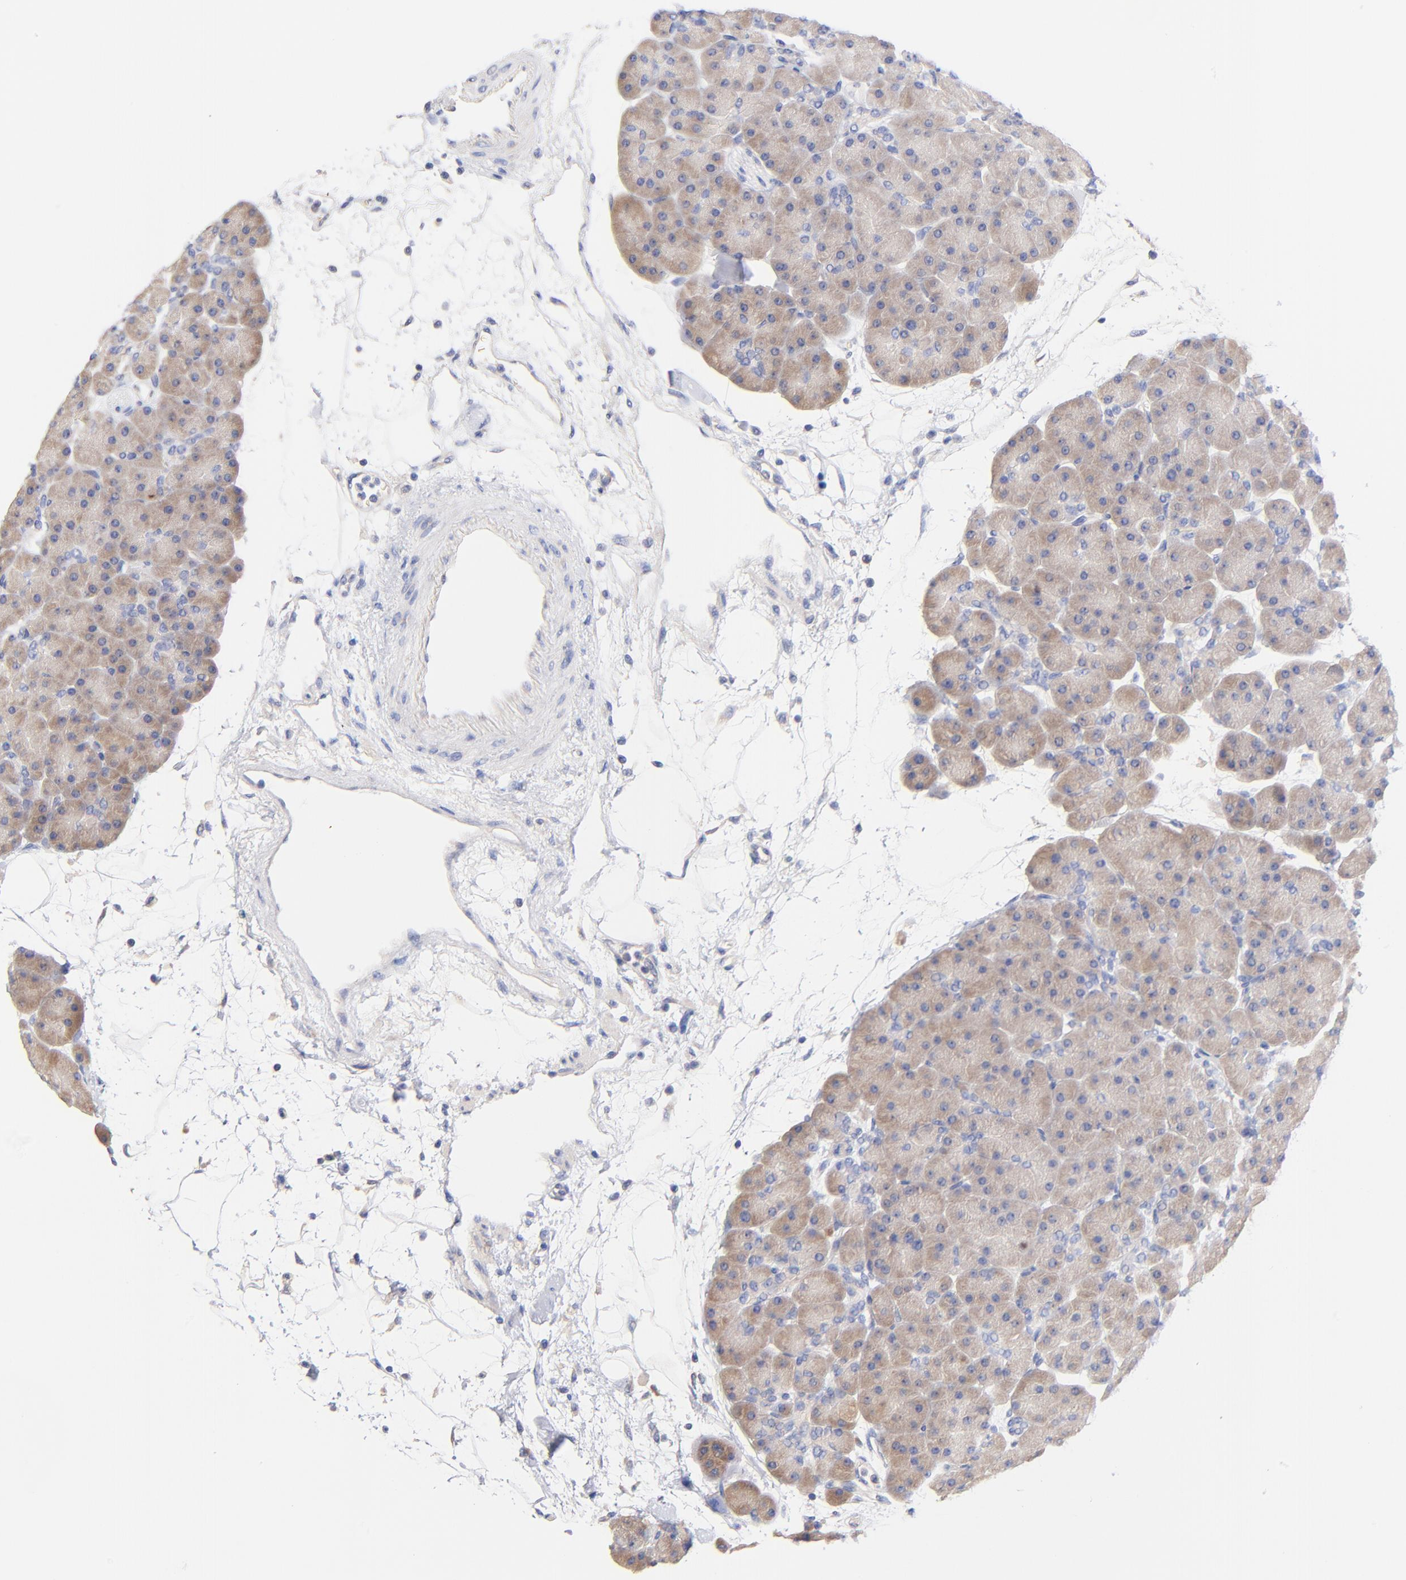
{"staining": {"intensity": "weak", "quantity": ">75%", "location": "cytoplasmic/membranous"}, "tissue": "pancreas", "cell_type": "Exocrine glandular cells", "image_type": "normal", "snomed": [{"axis": "morphology", "description": "Normal tissue, NOS"}, {"axis": "topography", "description": "Pancreas"}], "caption": "Immunohistochemical staining of unremarkable pancreas shows >75% levels of weak cytoplasmic/membranous protein staining in about >75% of exocrine glandular cells.", "gene": "TNFRSF13C", "patient": {"sex": "male", "age": 66}}